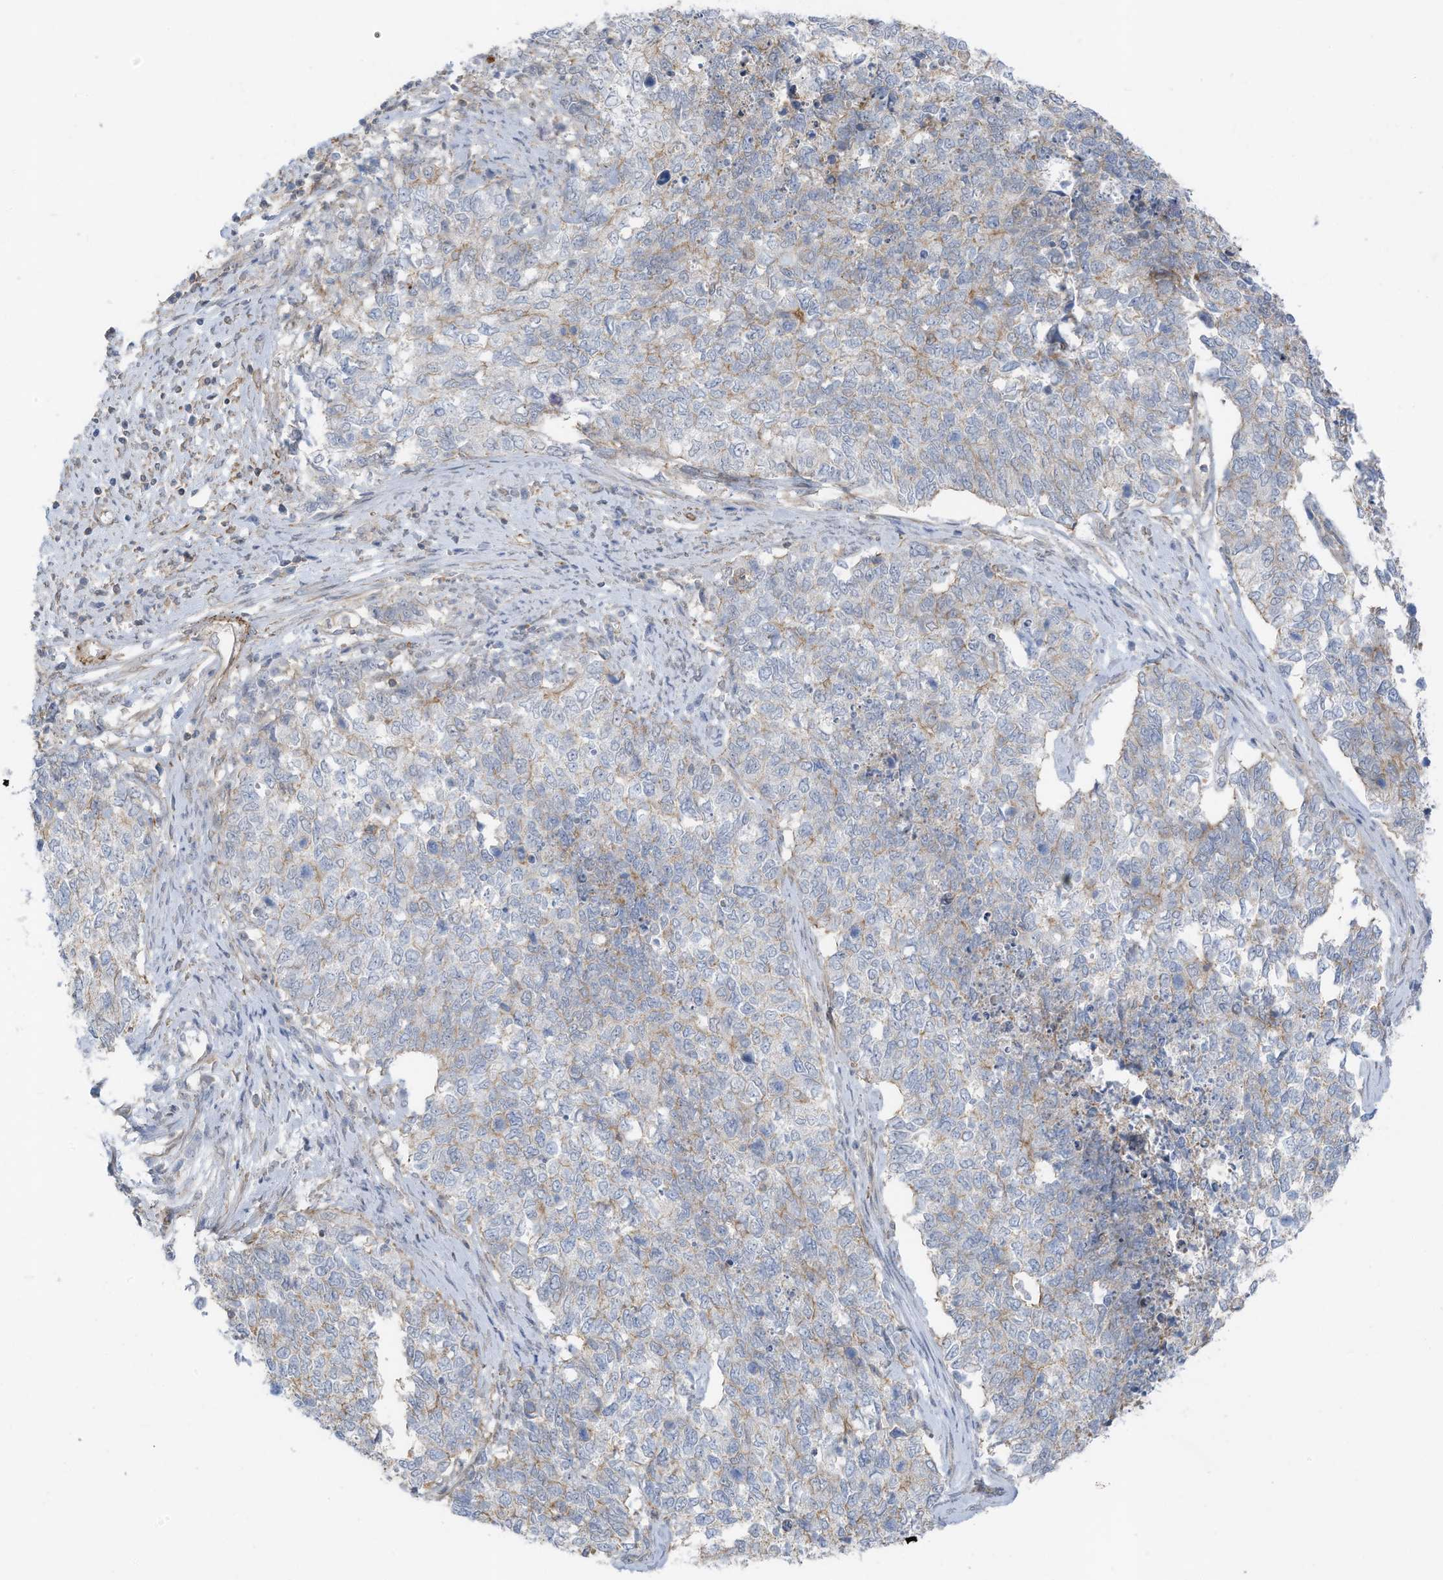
{"staining": {"intensity": "weak", "quantity": "<25%", "location": "cytoplasmic/membranous"}, "tissue": "cervical cancer", "cell_type": "Tumor cells", "image_type": "cancer", "snomed": [{"axis": "morphology", "description": "Squamous cell carcinoma, NOS"}, {"axis": "topography", "description": "Cervix"}], "caption": "Tumor cells are negative for brown protein staining in squamous cell carcinoma (cervical).", "gene": "ZNF846", "patient": {"sex": "female", "age": 63}}